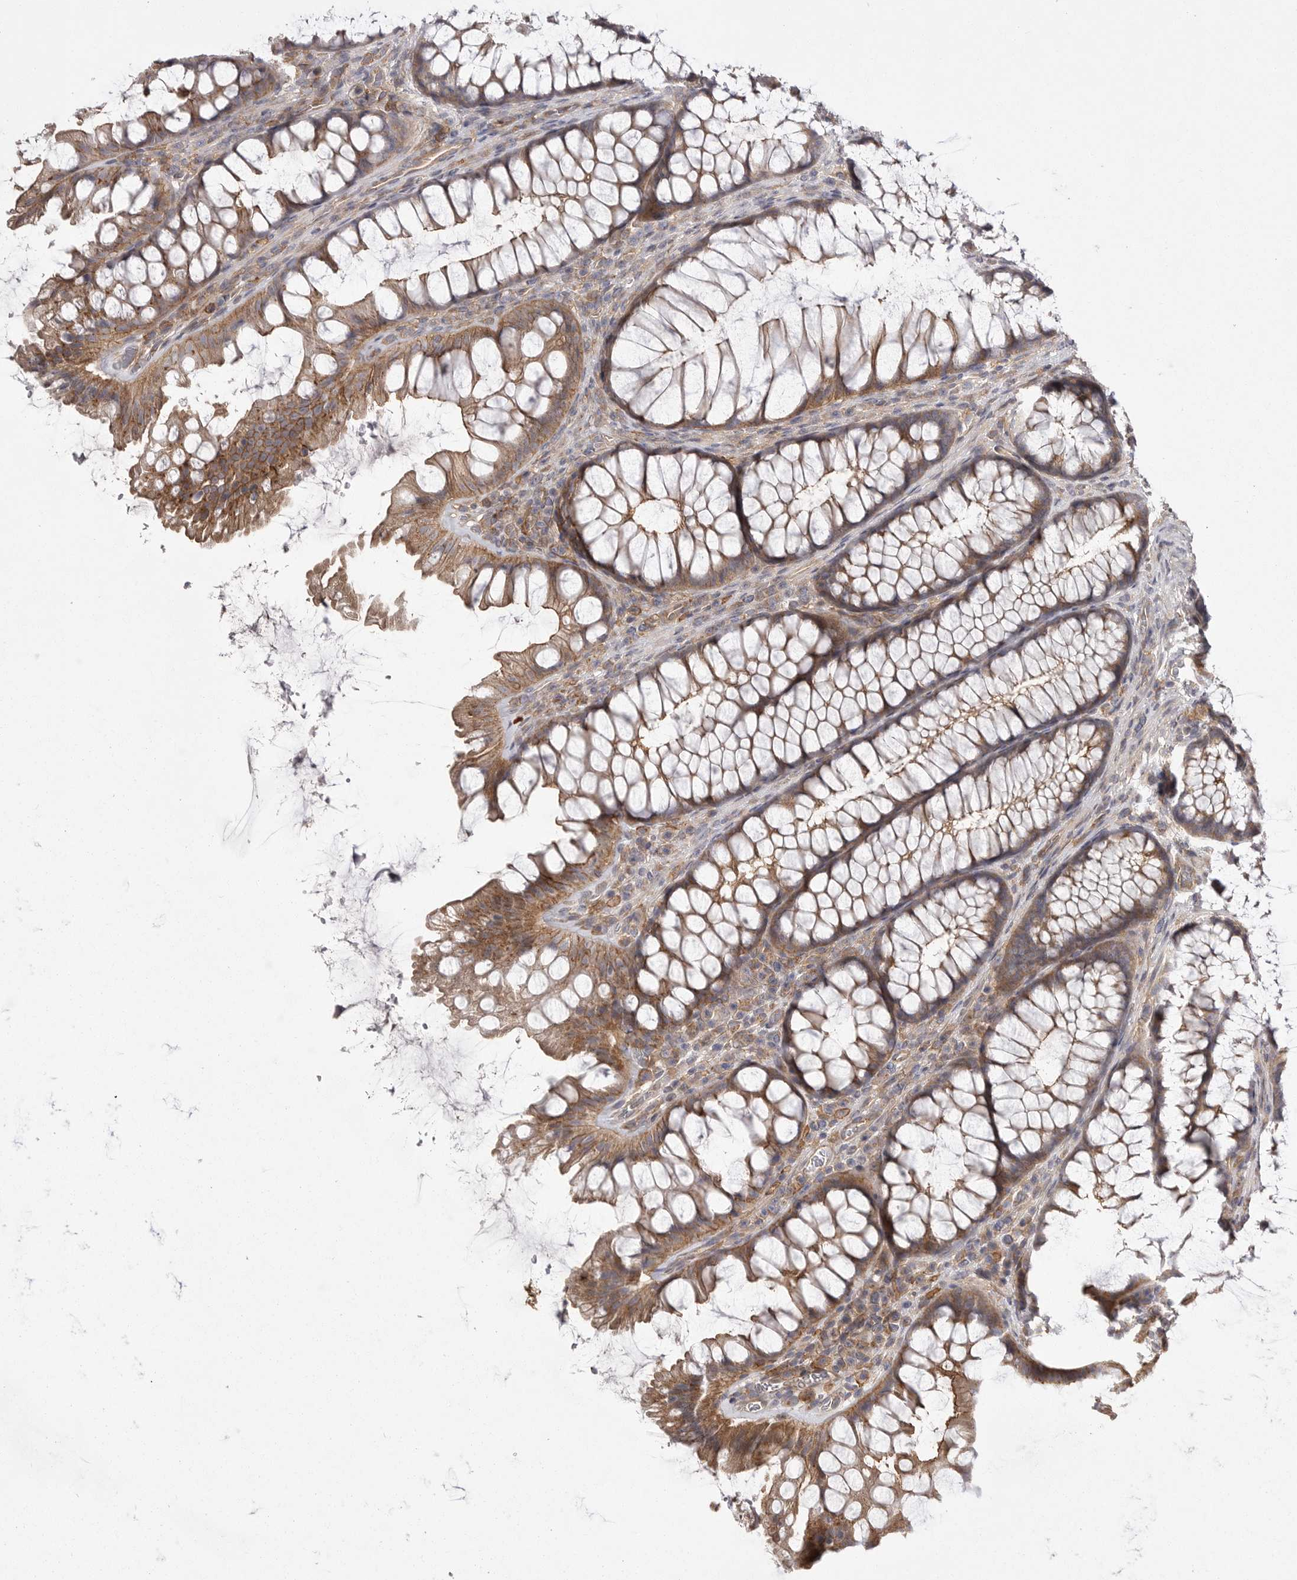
{"staining": {"intensity": "moderate", "quantity": ">75%", "location": "cytoplasmic/membranous"}, "tissue": "colon", "cell_type": "Endothelial cells", "image_type": "normal", "snomed": [{"axis": "morphology", "description": "Normal tissue, NOS"}, {"axis": "topography", "description": "Colon"}], "caption": "Immunohistochemical staining of benign colon shows medium levels of moderate cytoplasmic/membranous positivity in about >75% of endothelial cells.", "gene": "OSBPL9", "patient": {"sex": "female", "age": 62}}